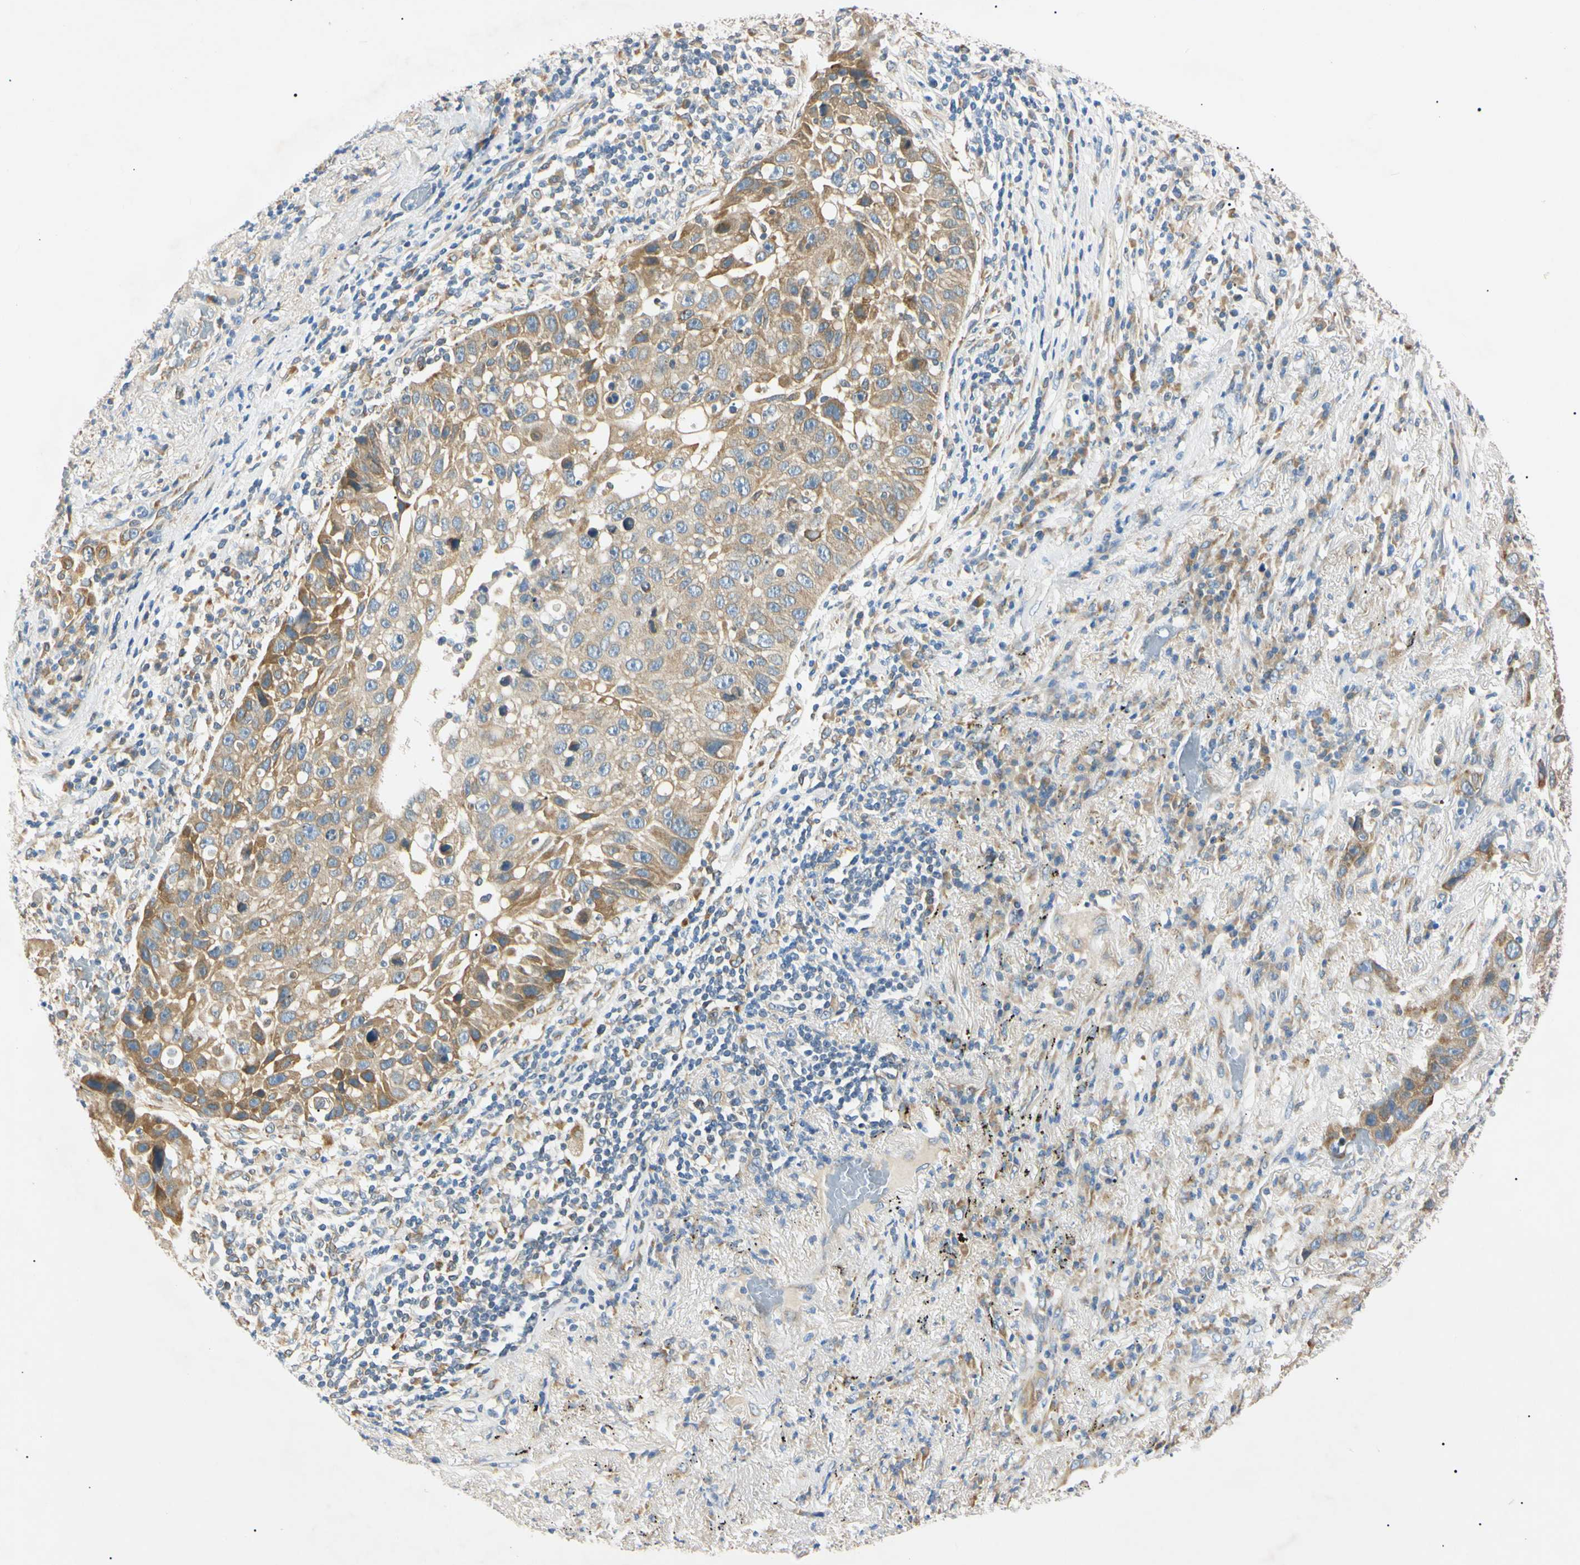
{"staining": {"intensity": "moderate", "quantity": ">75%", "location": "cytoplasmic/membranous"}, "tissue": "lung cancer", "cell_type": "Tumor cells", "image_type": "cancer", "snomed": [{"axis": "morphology", "description": "Squamous cell carcinoma, NOS"}, {"axis": "topography", "description": "Lung"}], "caption": "High-power microscopy captured an immunohistochemistry micrograph of lung cancer (squamous cell carcinoma), revealing moderate cytoplasmic/membranous staining in about >75% of tumor cells.", "gene": "DNAJB12", "patient": {"sex": "male", "age": 57}}